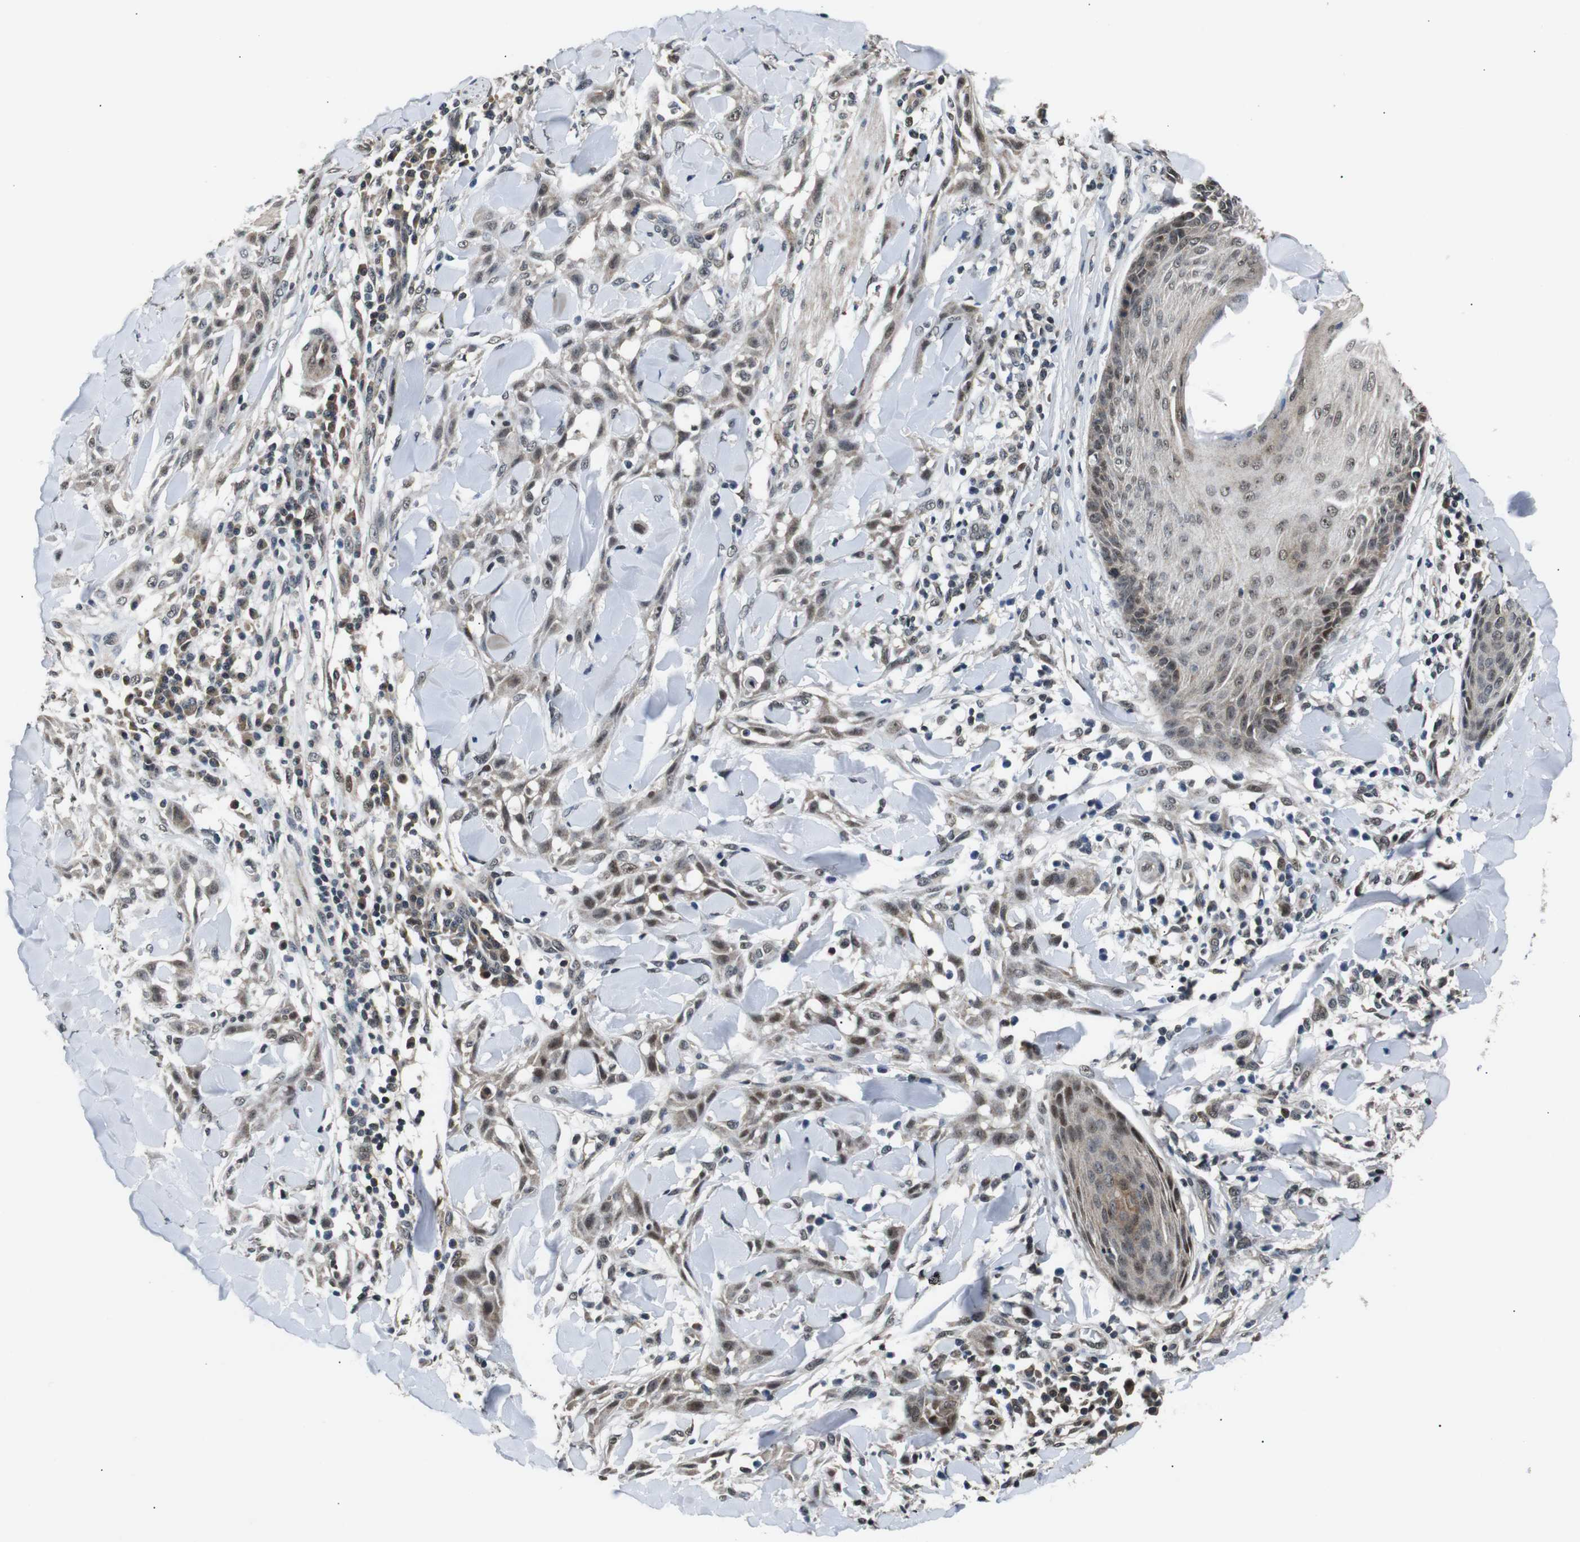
{"staining": {"intensity": "moderate", "quantity": ">75%", "location": "nuclear"}, "tissue": "skin cancer", "cell_type": "Tumor cells", "image_type": "cancer", "snomed": [{"axis": "morphology", "description": "Squamous cell carcinoma, NOS"}, {"axis": "topography", "description": "Skin"}], "caption": "Moderate nuclear expression is identified in approximately >75% of tumor cells in squamous cell carcinoma (skin).", "gene": "SKP1", "patient": {"sex": "male", "age": 24}}